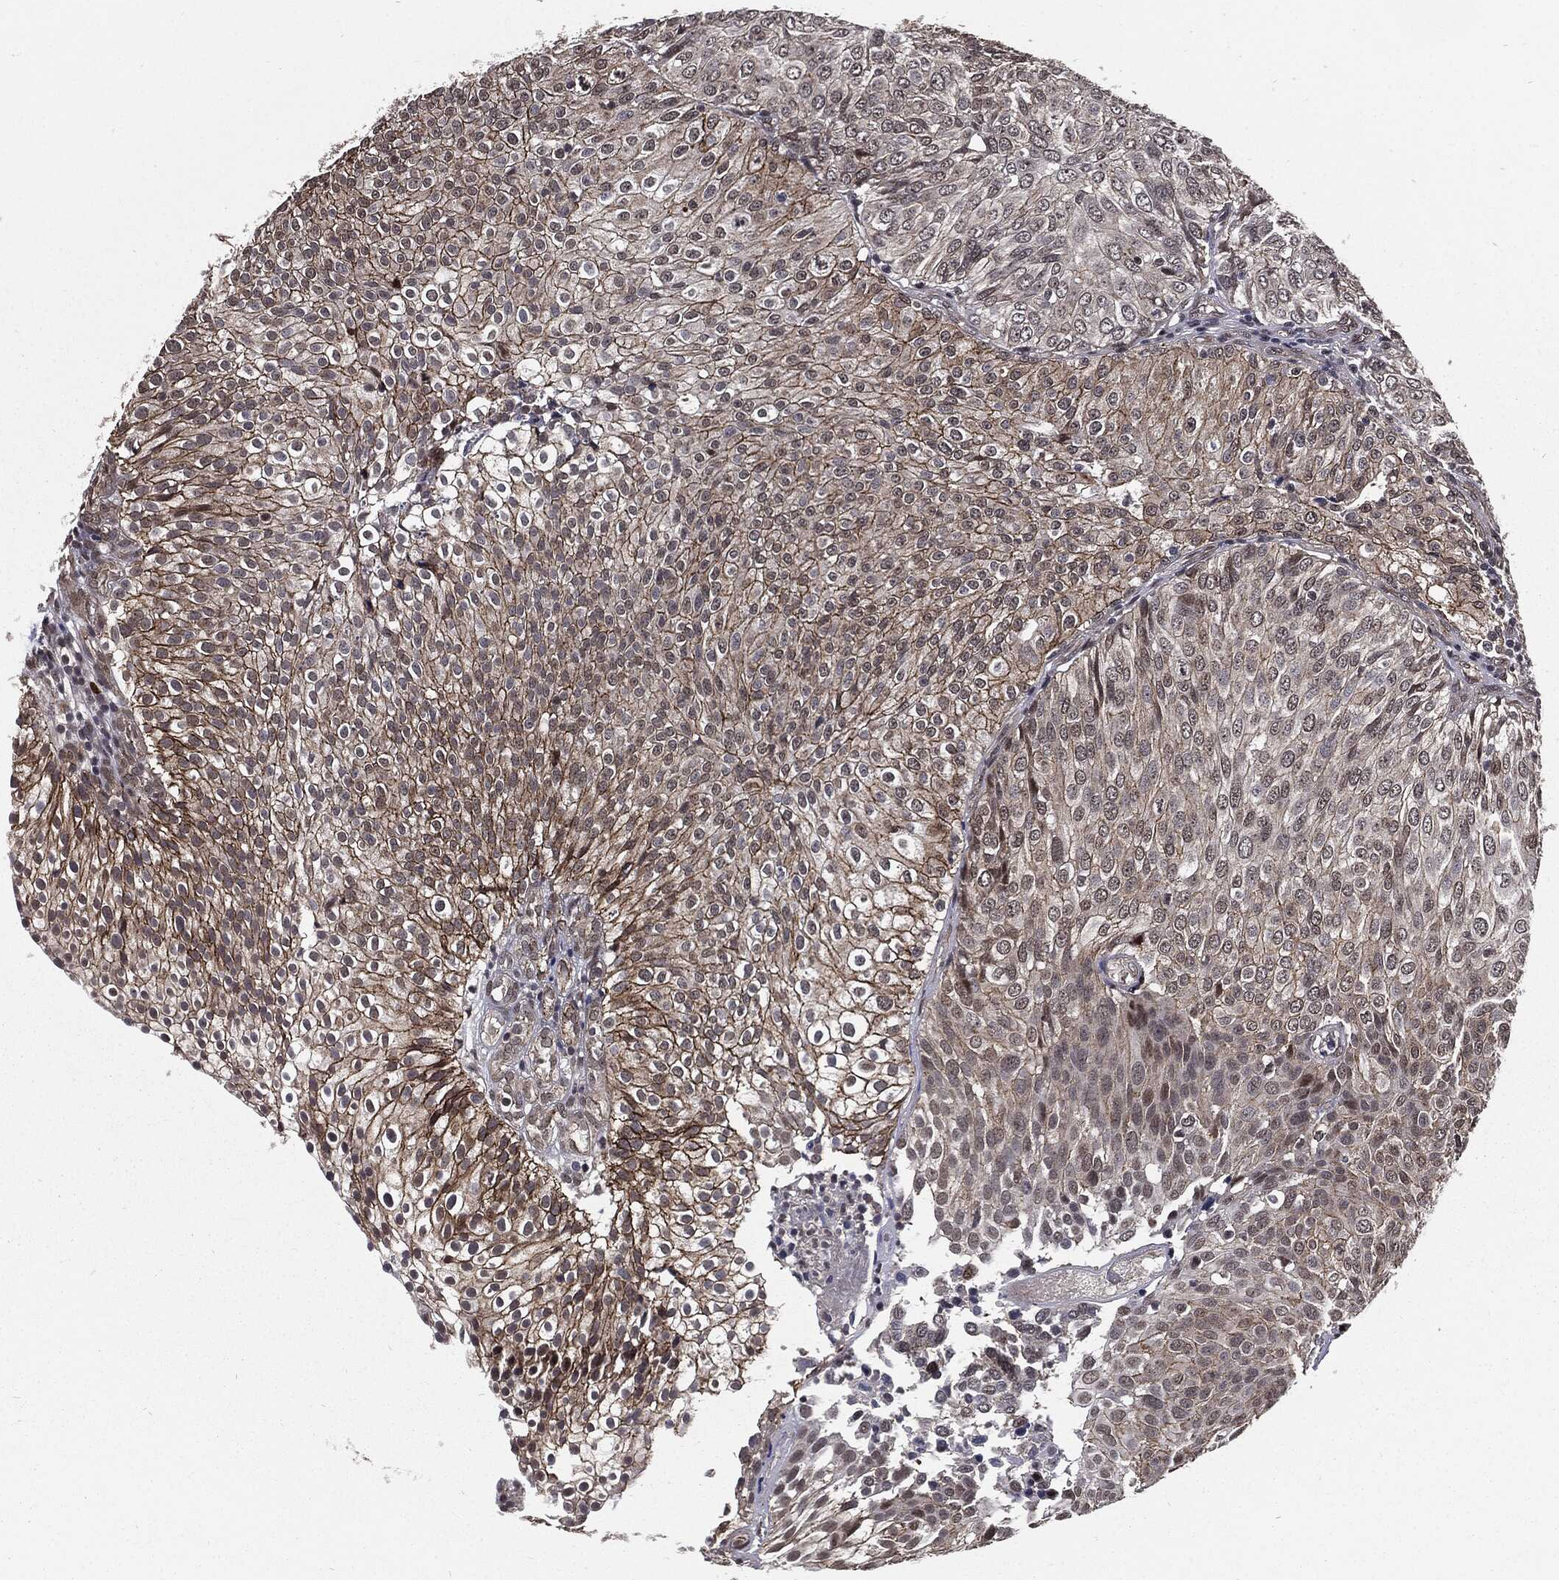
{"staining": {"intensity": "strong", "quantity": "25%-75%", "location": "cytoplasmic/membranous"}, "tissue": "urothelial cancer", "cell_type": "Tumor cells", "image_type": "cancer", "snomed": [{"axis": "morphology", "description": "Urothelial carcinoma, High grade"}, {"axis": "topography", "description": "Urinary bladder"}], "caption": "Immunohistochemistry staining of urothelial cancer, which reveals high levels of strong cytoplasmic/membranous positivity in about 25%-75% of tumor cells indicating strong cytoplasmic/membranous protein expression. The staining was performed using DAB (brown) for protein detection and nuclei were counterstained in hematoxylin (blue).", "gene": "PTPA", "patient": {"sex": "female", "age": 79}}